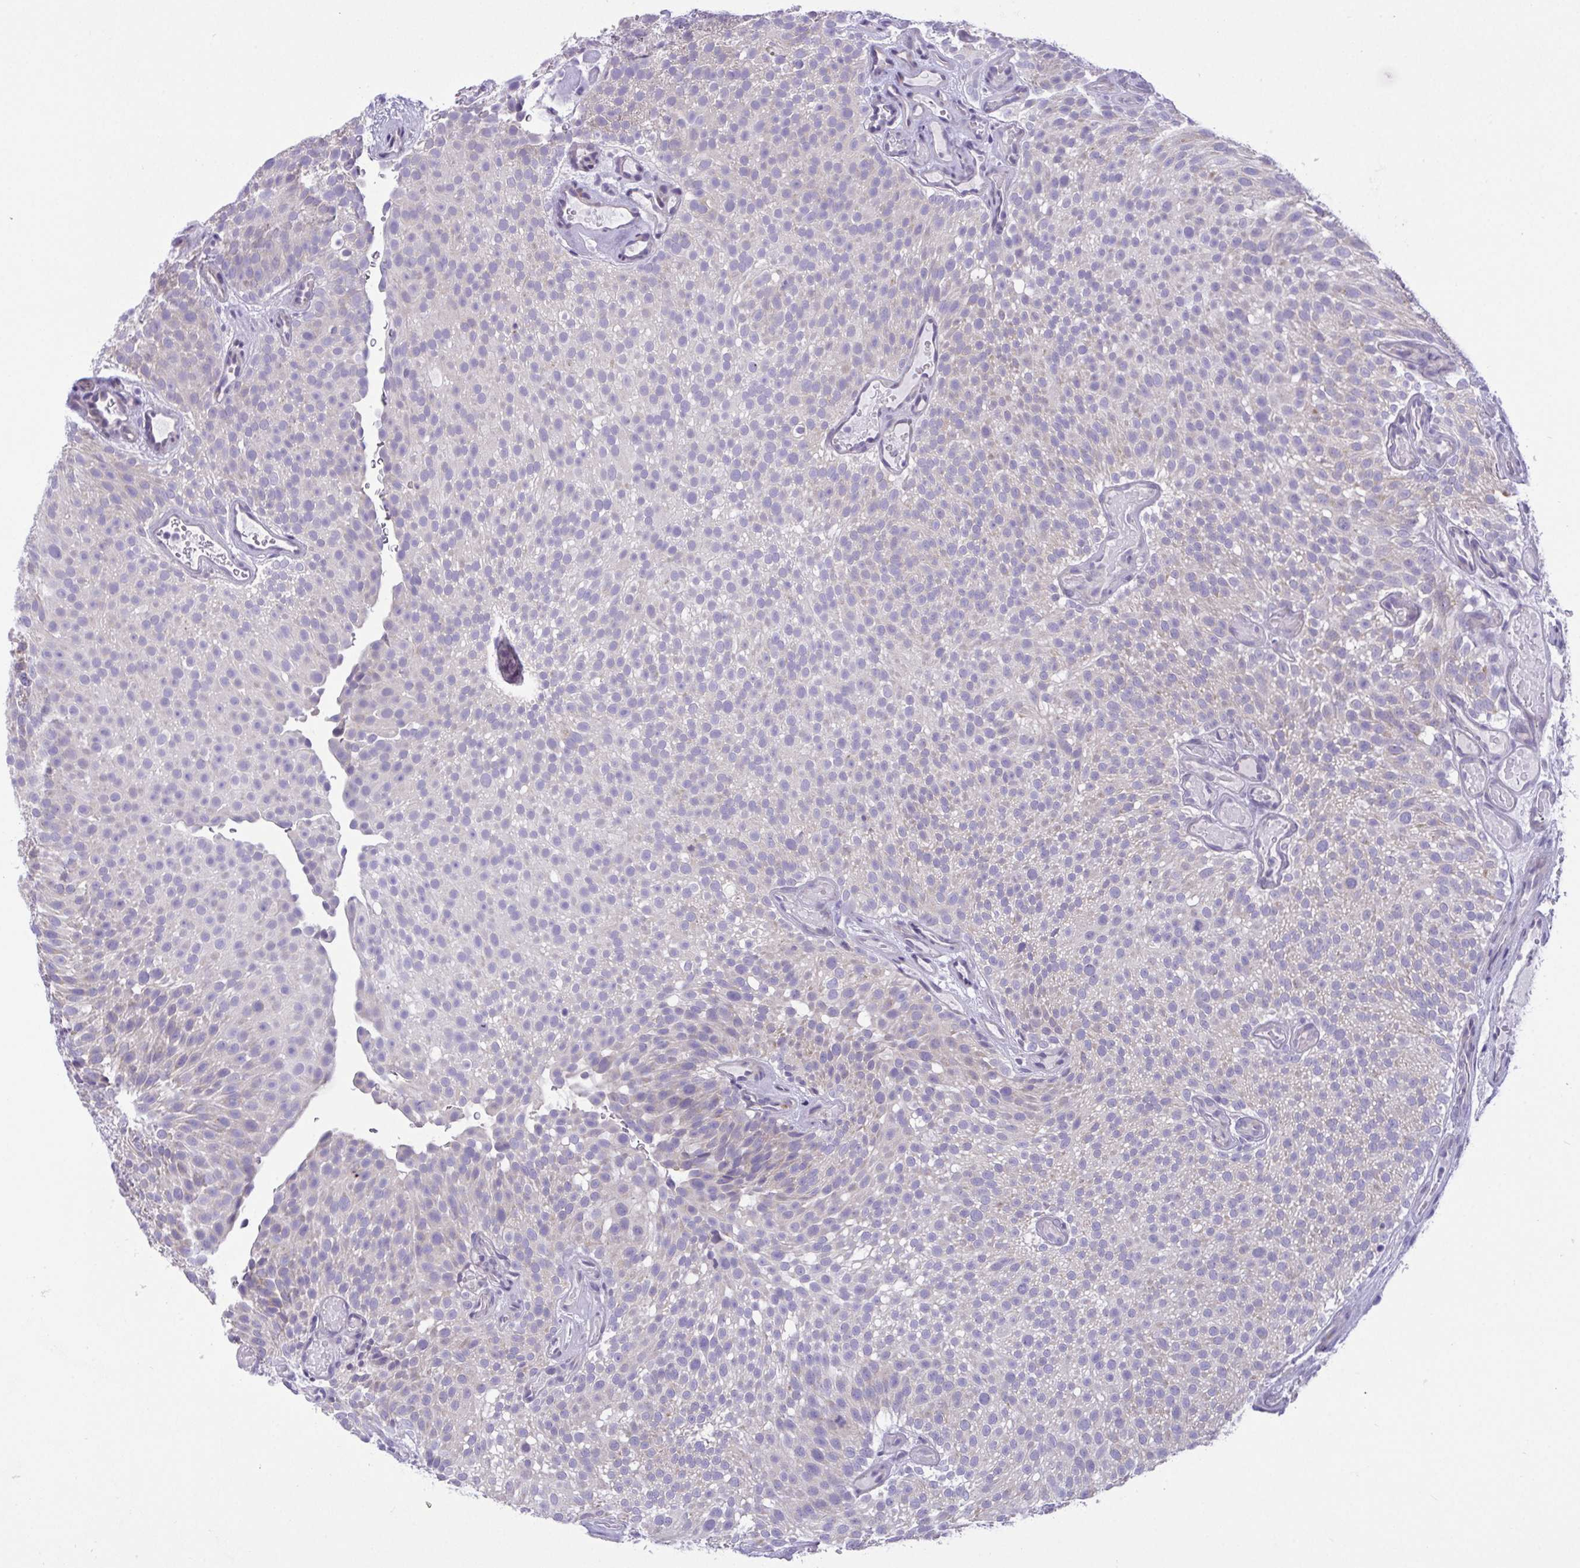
{"staining": {"intensity": "negative", "quantity": "none", "location": "none"}, "tissue": "urothelial cancer", "cell_type": "Tumor cells", "image_type": "cancer", "snomed": [{"axis": "morphology", "description": "Urothelial carcinoma, Low grade"}, {"axis": "topography", "description": "Urinary bladder"}], "caption": "High magnification brightfield microscopy of urothelial cancer stained with DAB (brown) and counterstained with hematoxylin (blue): tumor cells show no significant staining.", "gene": "C4orf33", "patient": {"sex": "male", "age": 78}}